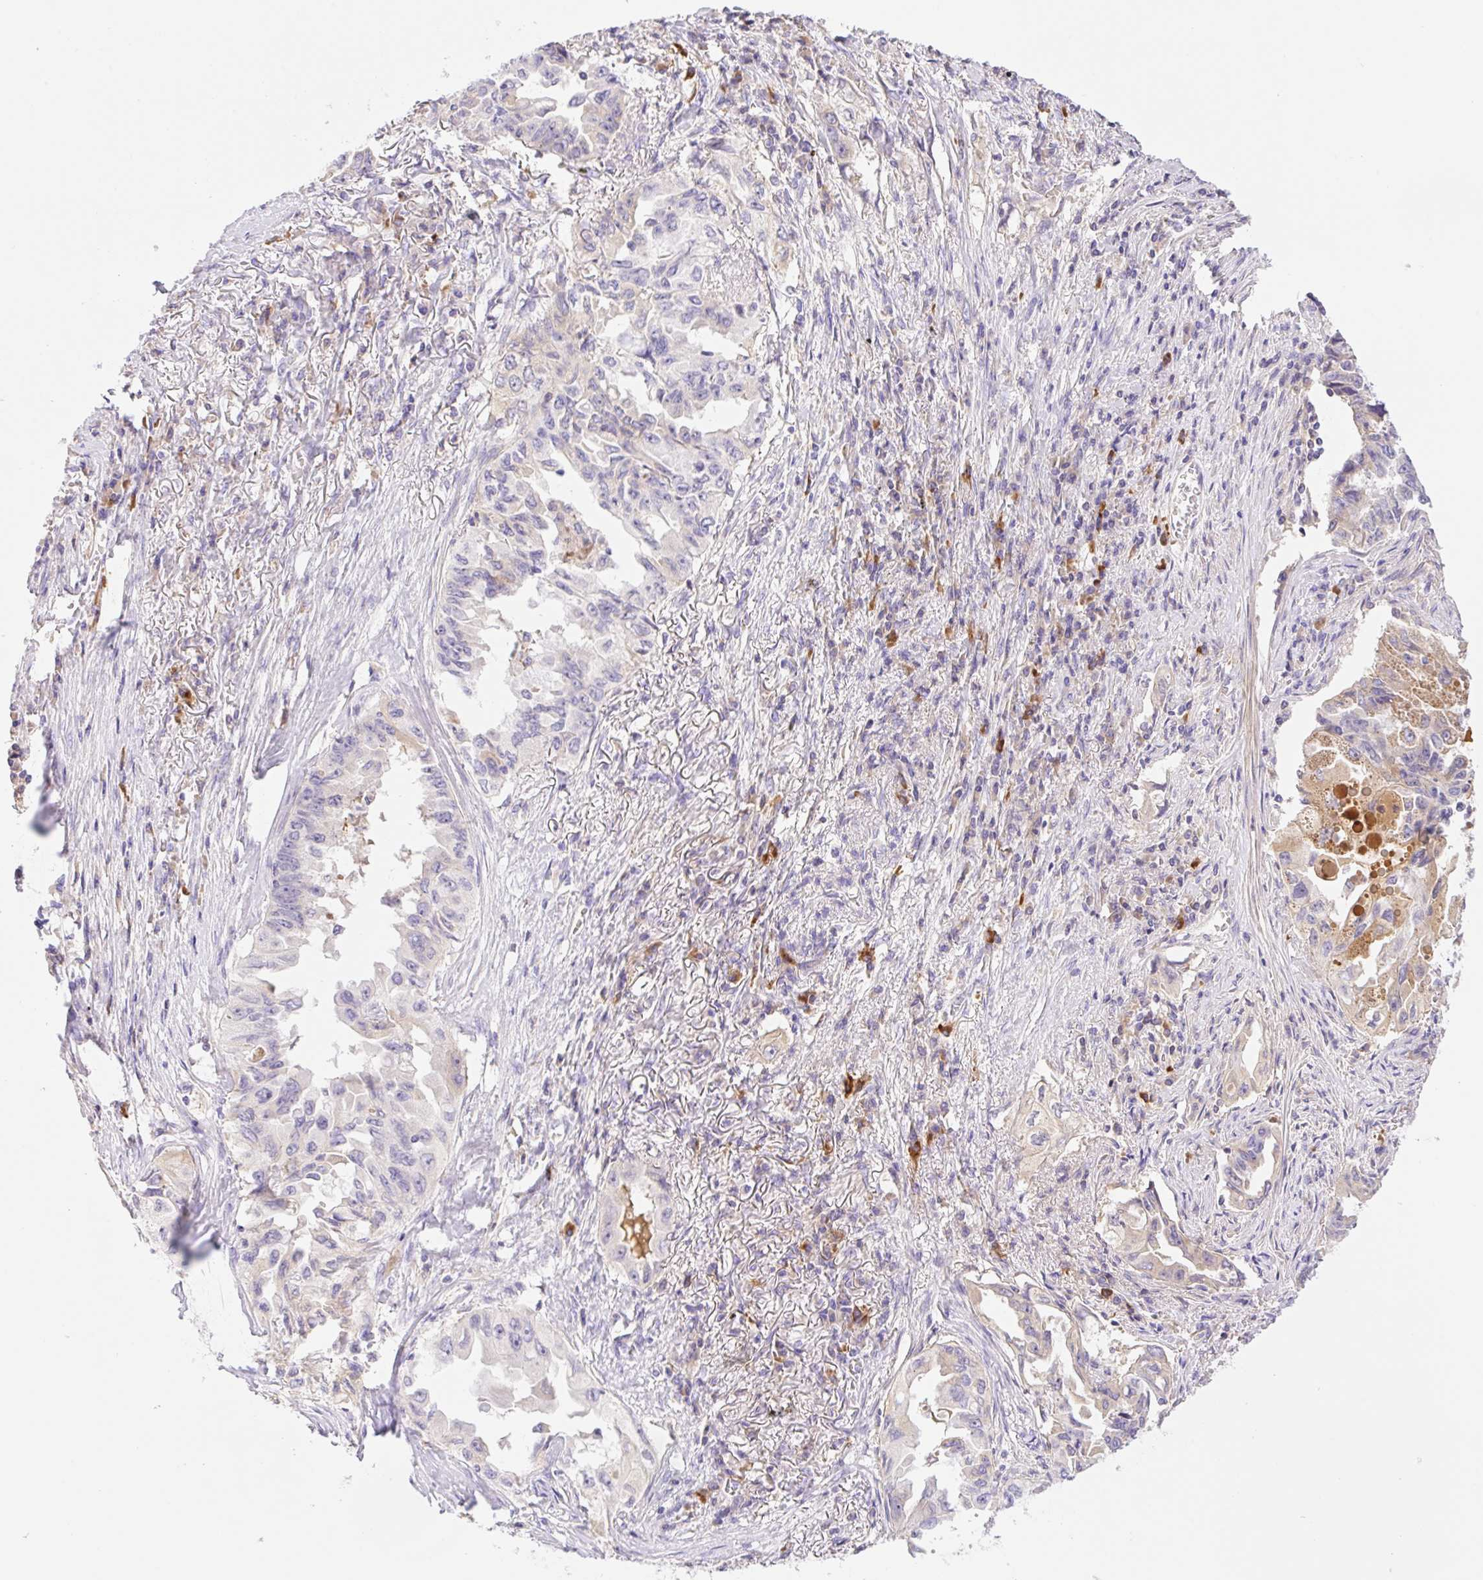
{"staining": {"intensity": "negative", "quantity": "none", "location": "none"}, "tissue": "lung cancer", "cell_type": "Tumor cells", "image_type": "cancer", "snomed": [{"axis": "morphology", "description": "Adenocarcinoma, NOS"}, {"axis": "topography", "description": "Lung"}], "caption": "Tumor cells are negative for brown protein staining in lung cancer.", "gene": "DENND5A", "patient": {"sex": "female", "age": 51}}